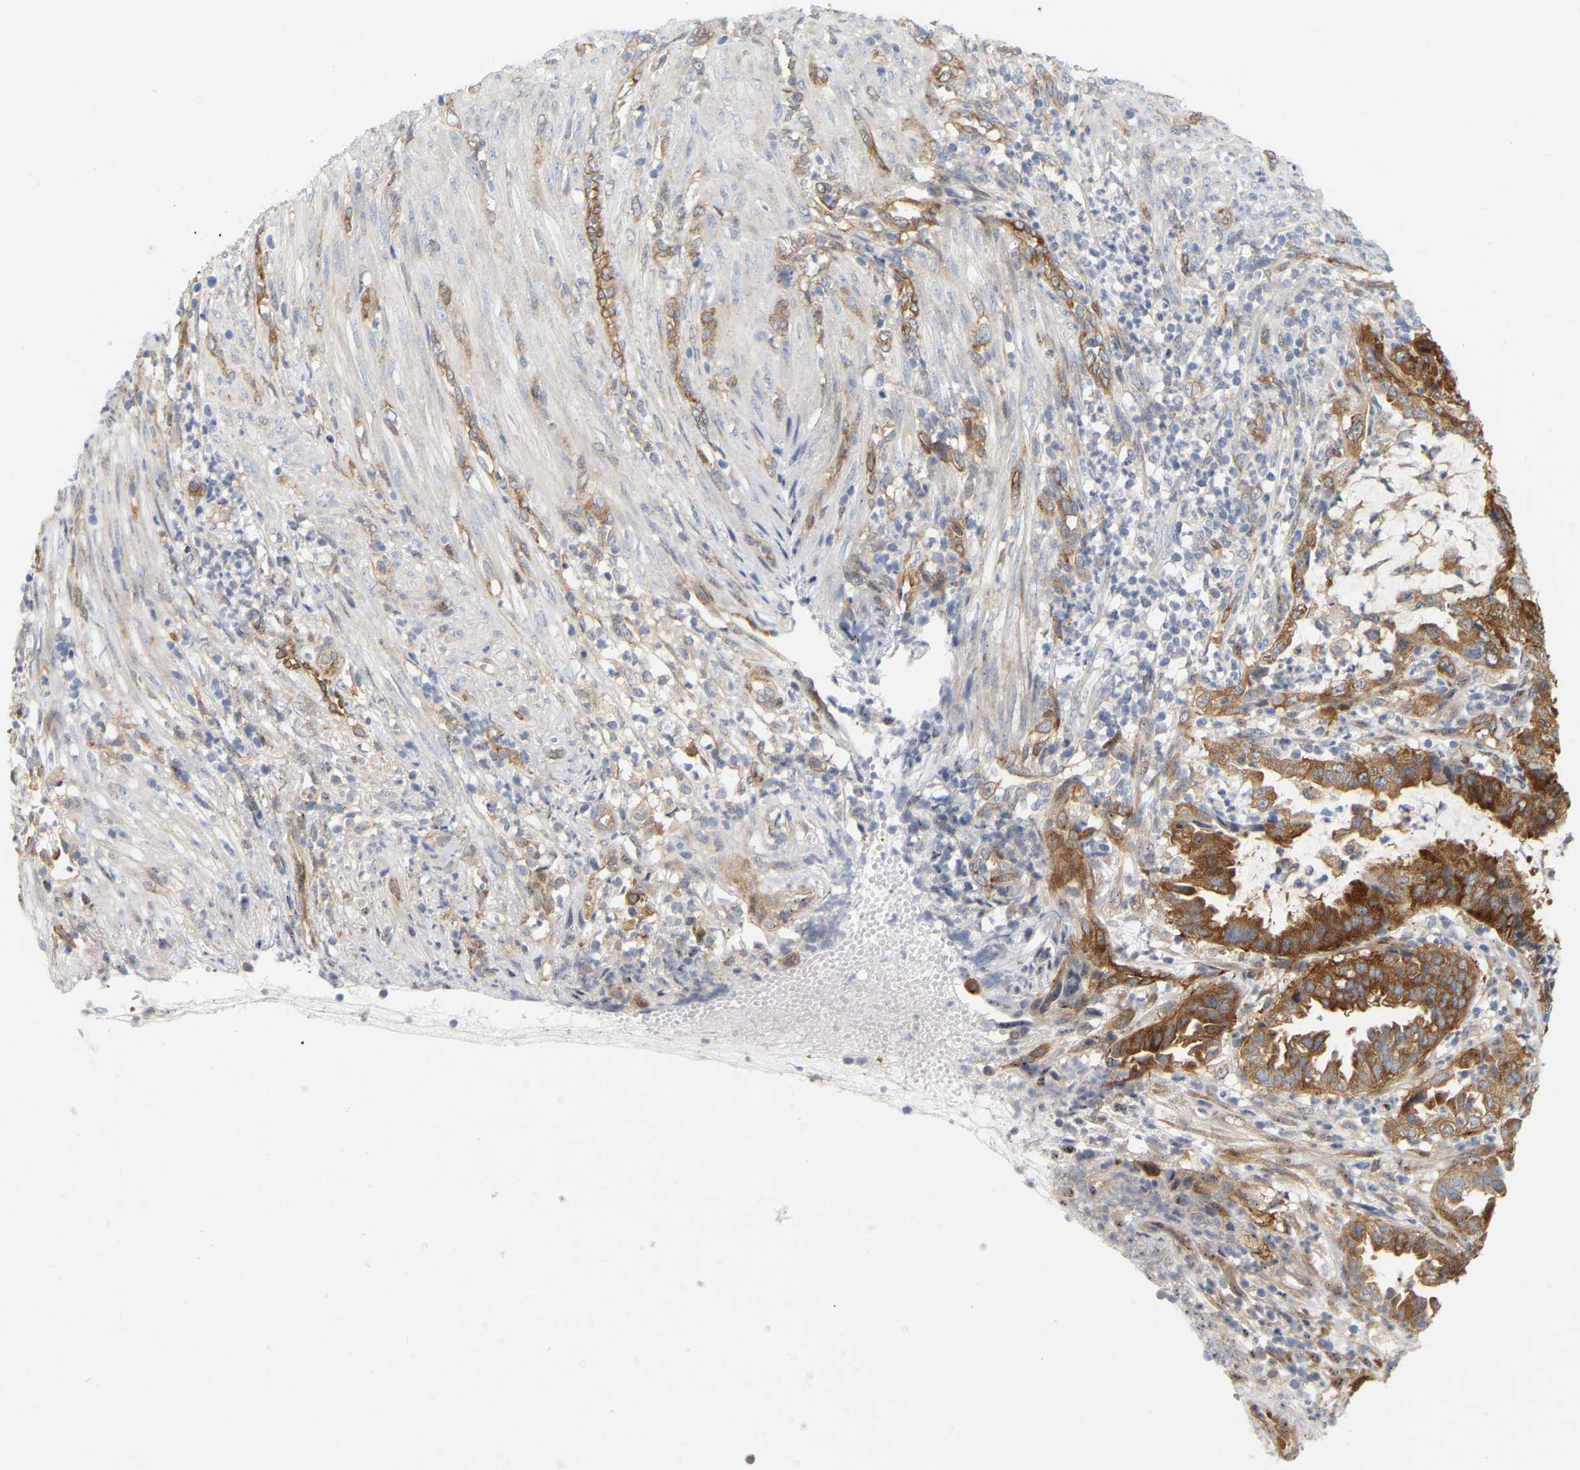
{"staining": {"intensity": "strong", "quantity": ">75%", "location": "cytoplasmic/membranous"}, "tissue": "endometrial cancer", "cell_type": "Tumor cells", "image_type": "cancer", "snomed": [{"axis": "morphology", "description": "Adenocarcinoma, NOS"}, {"axis": "topography", "description": "Endometrium"}], "caption": "Adenocarcinoma (endometrial) stained with a brown dye shows strong cytoplasmic/membranous positive positivity in approximately >75% of tumor cells.", "gene": "RAPH1", "patient": {"sex": "female", "age": 51}}